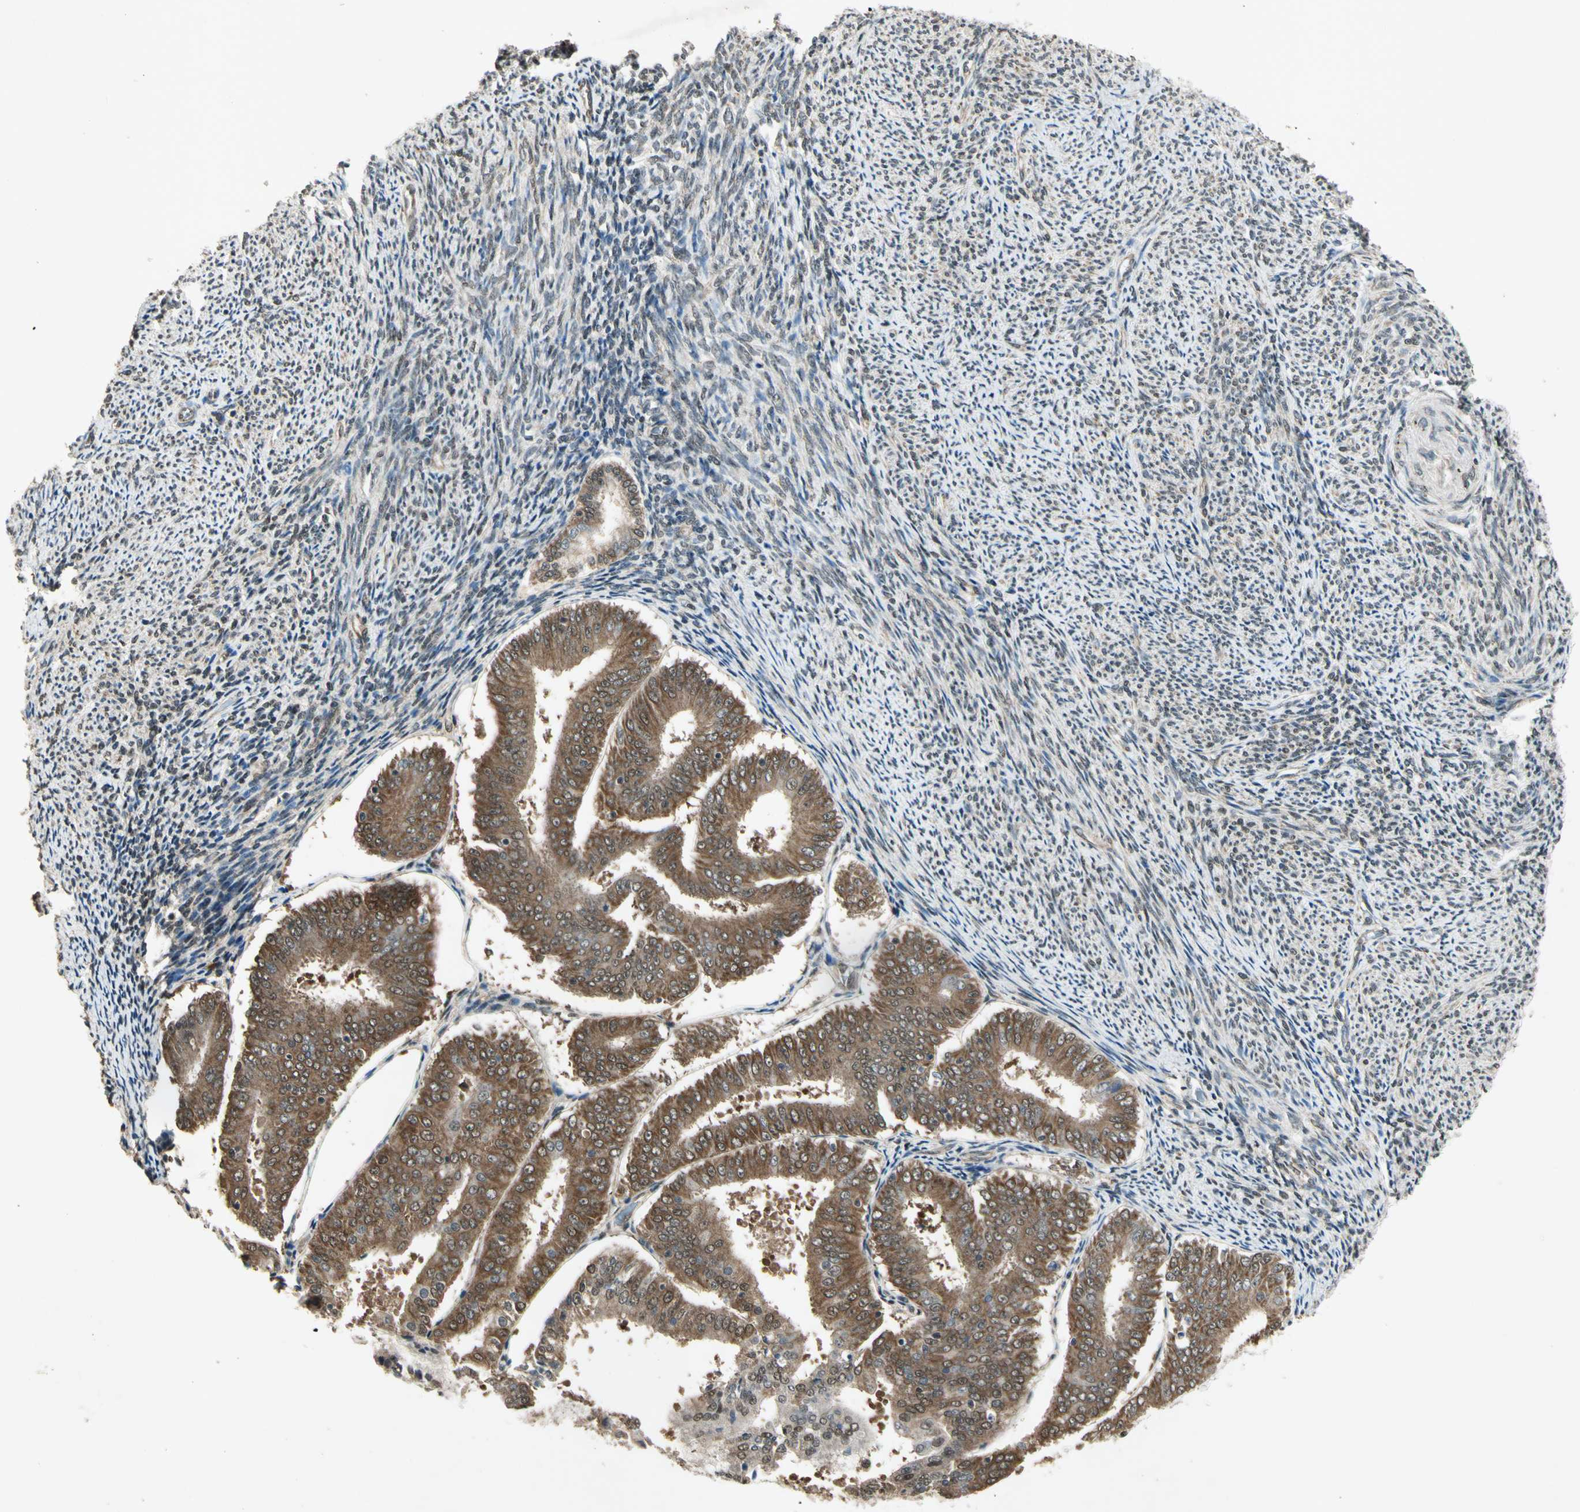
{"staining": {"intensity": "moderate", "quantity": ">75%", "location": "cytoplasmic/membranous"}, "tissue": "endometrial cancer", "cell_type": "Tumor cells", "image_type": "cancer", "snomed": [{"axis": "morphology", "description": "Adenocarcinoma, NOS"}, {"axis": "topography", "description": "Endometrium"}], "caption": "Moderate cytoplasmic/membranous protein staining is seen in approximately >75% of tumor cells in endometrial cancer (adenocarcinoma).", "gene": "PSMD5", "patient": {"sex": "female", "age": 63}}